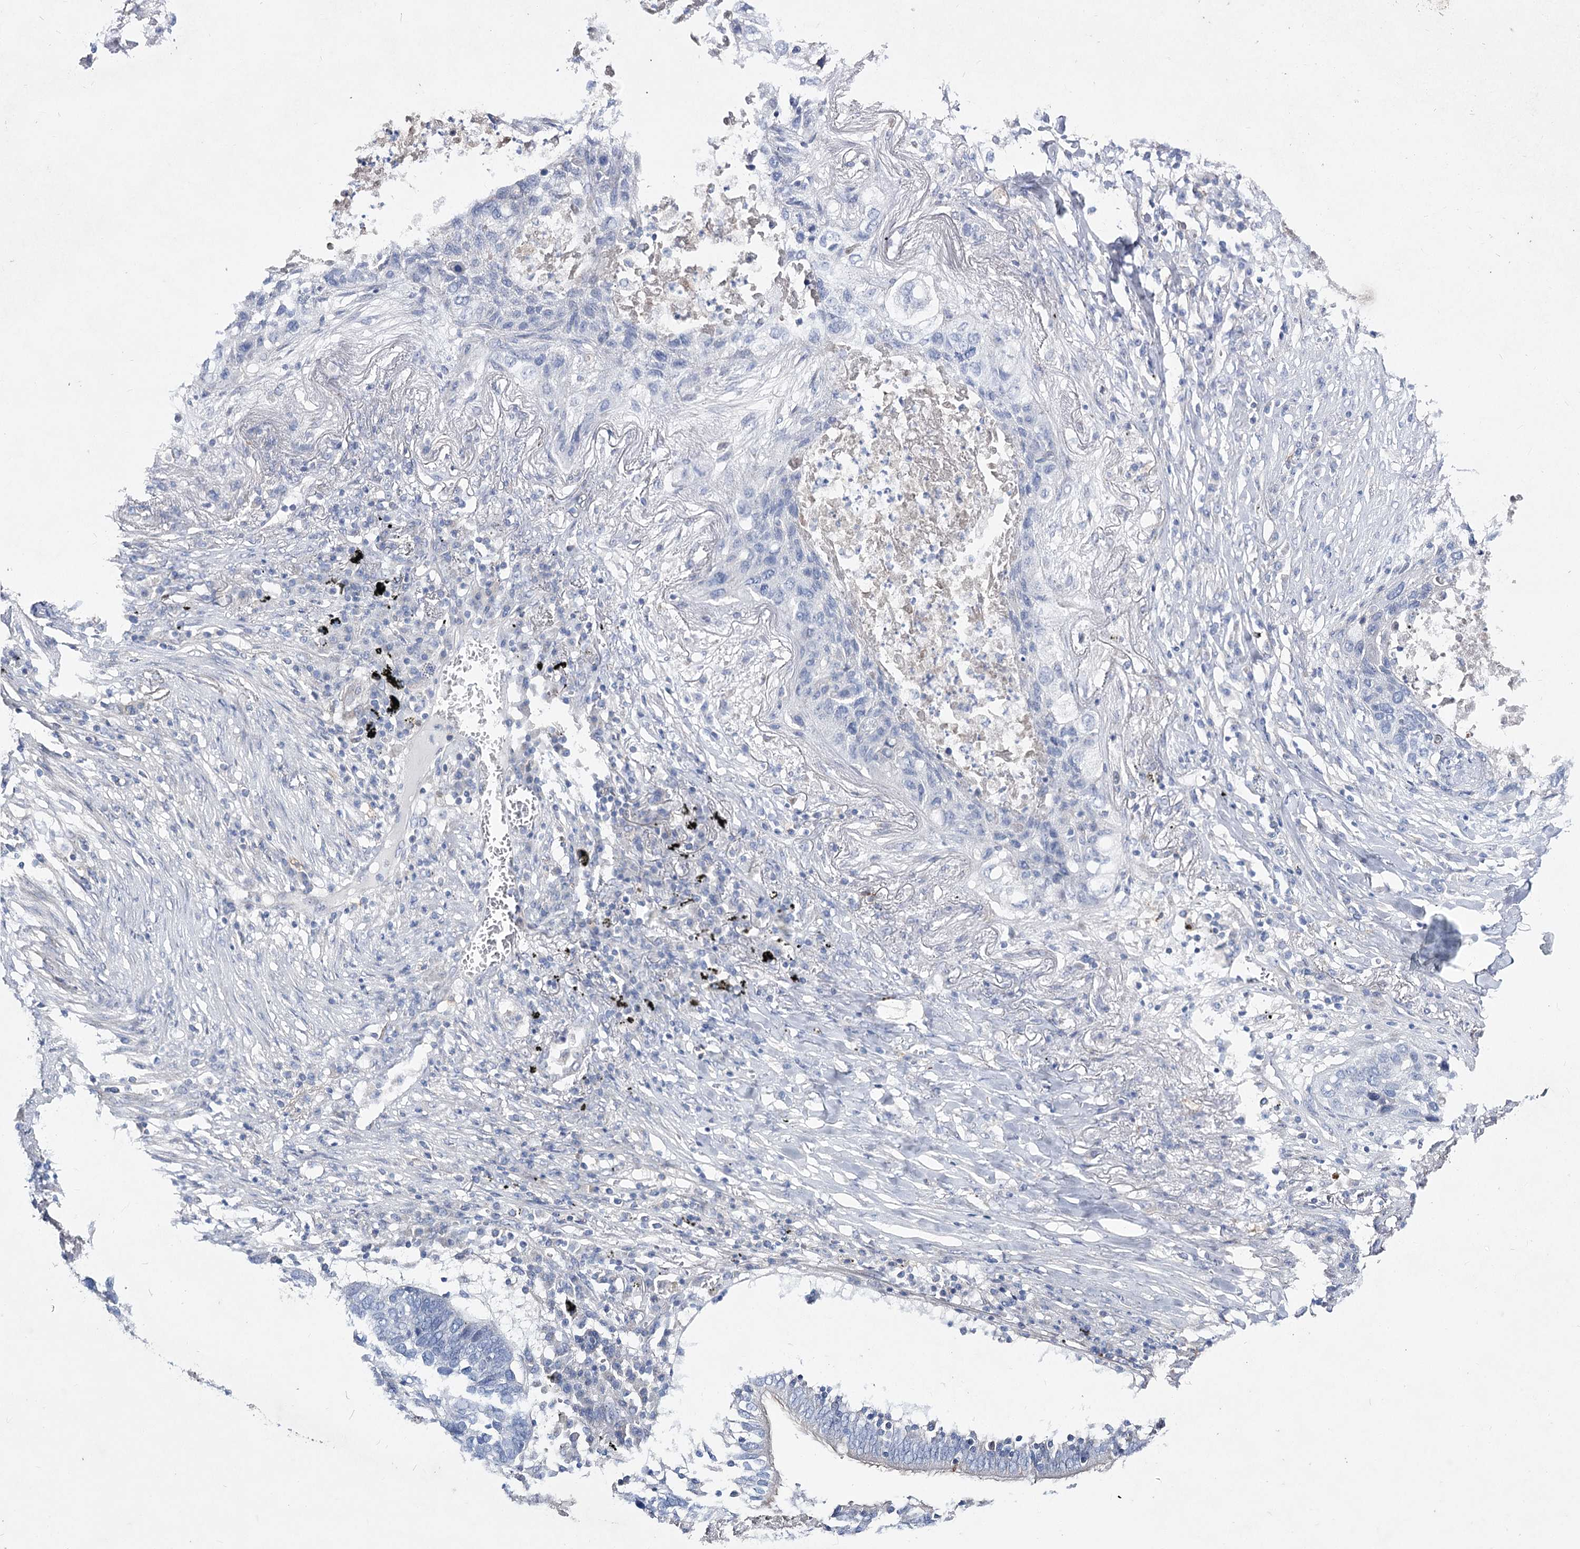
{"staining": {"intensity": "negative", "quantity": "none", "location": "none"}, "tissue": "lung cancer", "cell_type": "Tumor cells", "image_type": "cancer", "snomed": [{"axis": "morphology", "description": "Squamous cell carcinoma, NOS"}, {"axis": "topography", "description": "Lung"}], "caption": "Photomicrograph shows no protein staining in tumor cells of lung squamous cell carcinoma tissue.", "gene": "LRRC14B", "patient": {"sex": "female", "age": 63}}